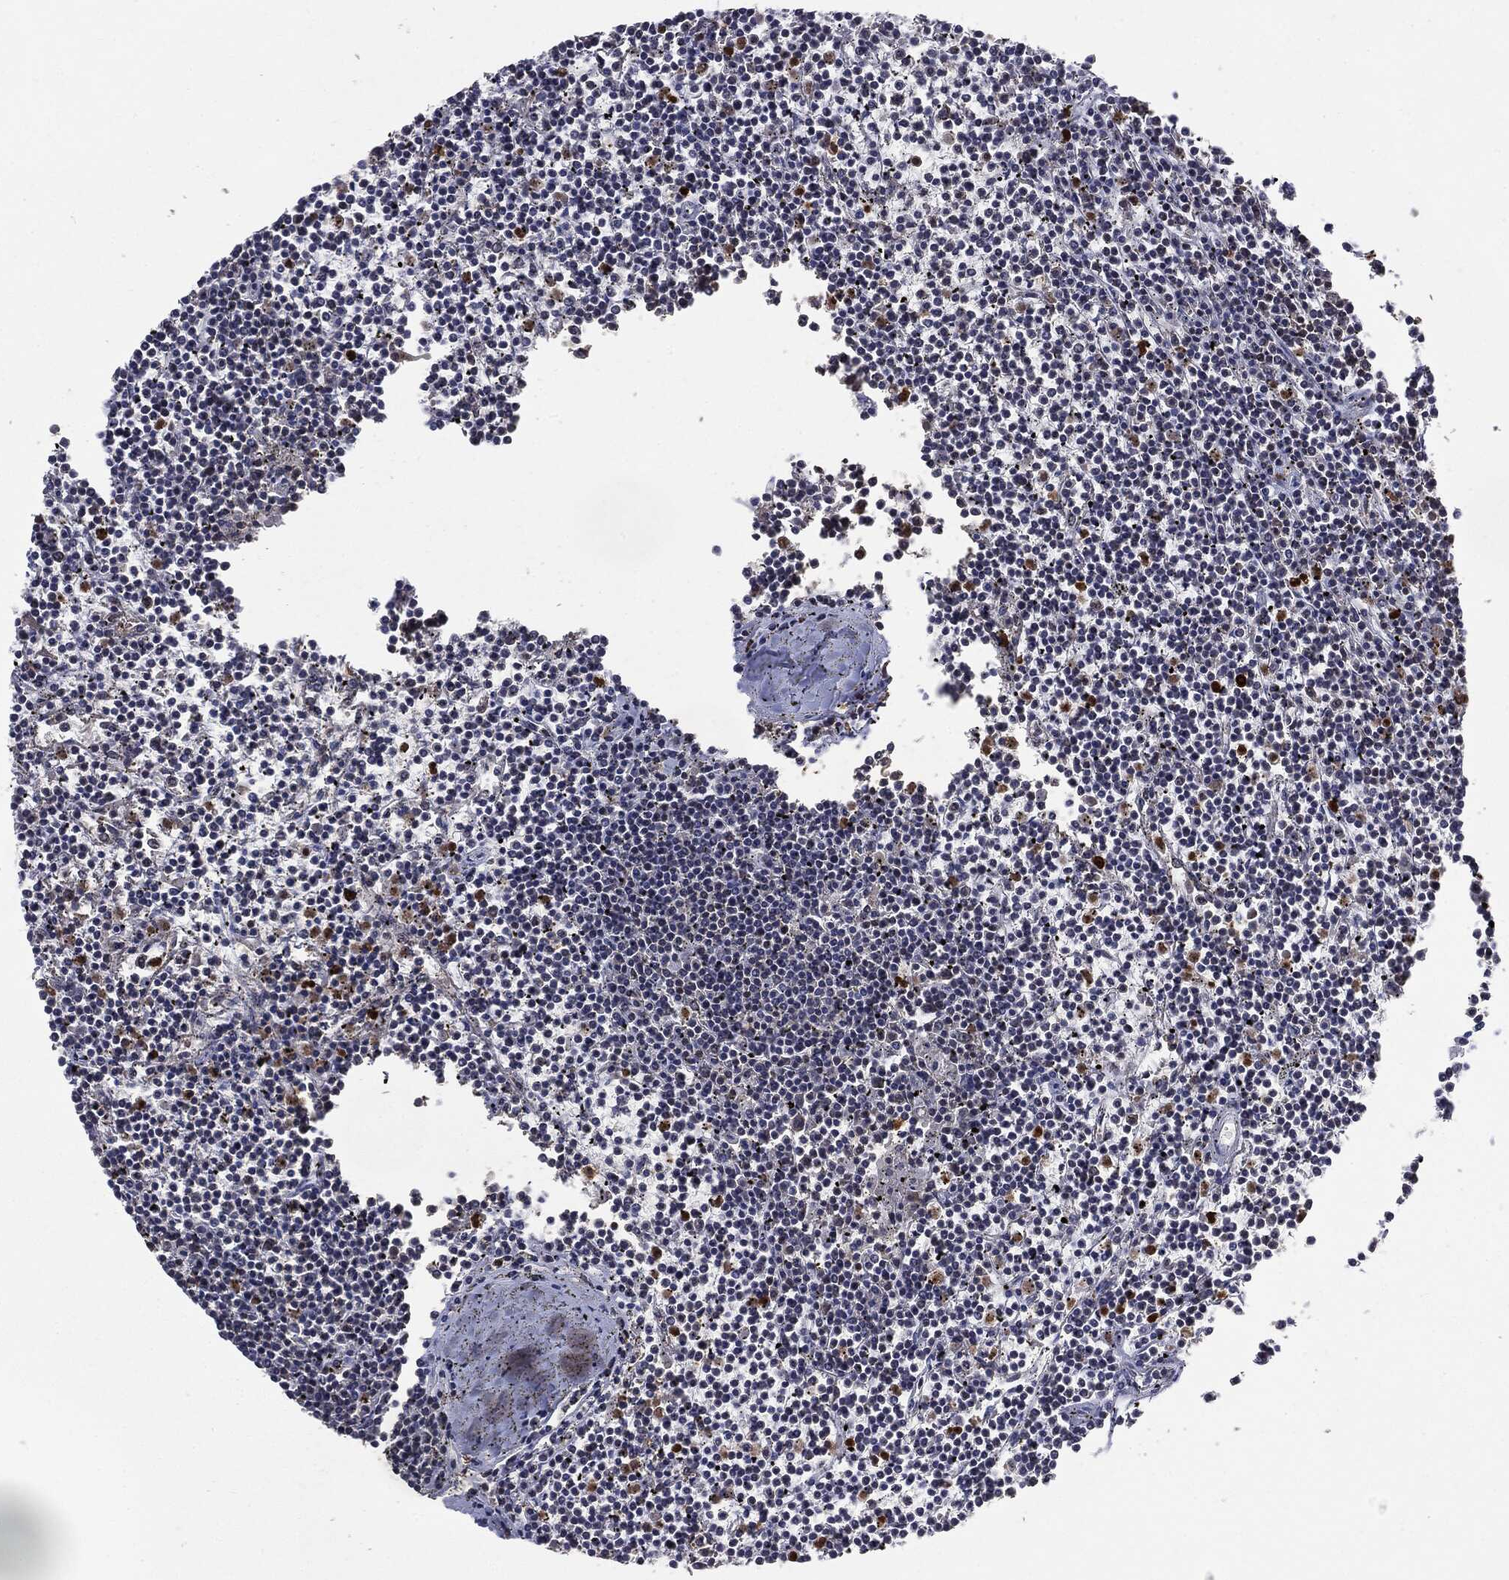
{"staining": {"intensity": "negative", "quantity": "none", "location": "none"}, "tissue": "lymphoma", "cell_type": "Tumor cells", "image_type": "cancer", "snomed": [{"axis": "morphology", "description": "Malignant lymphoma, non-Hodgkin's type, Low grade"}, {"axis": "topography", "description": "Spleen"}], "caption": "High power microscopy micrograph of an IHC histopathology image of malignant lymphoma, non-Hodgkin's type (low-grade), revealing no significant expression in tumor cells.", "gene": "GPI", "patient": {"sex": "female", "age": 19}}